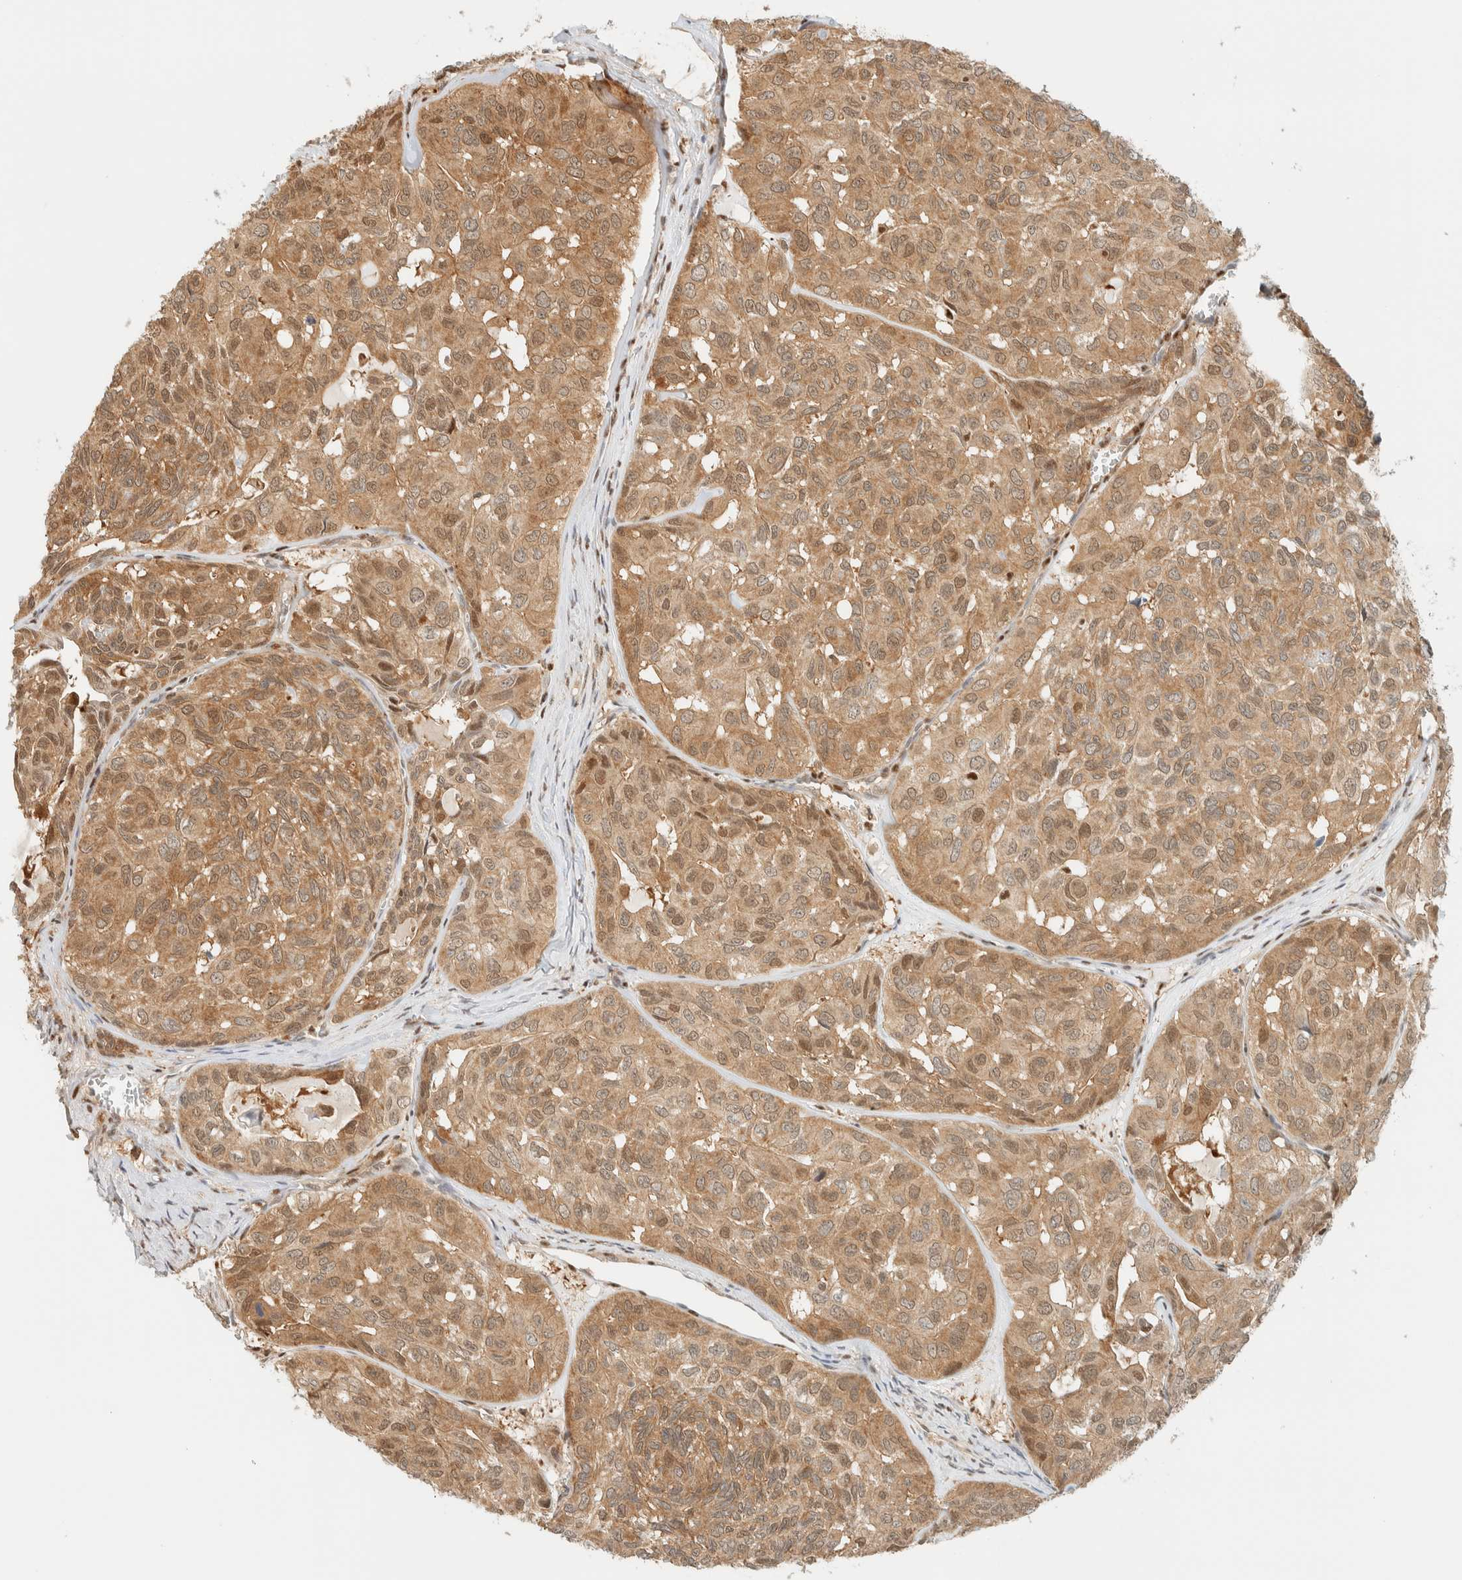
{"staining": {"intensity": "moderate", "quantity": ">75%", "location": "cytoplasmic/membranous,nuclear"}, "tissue": "head and neck cancer", "cell_type": "Tumor cells", "image_type": "cancer", "snomed": [{"axis": "morphology", "description": "Adenocarcinoma, NOS"}, {"axis": "topography", "description": "Salivary gland, NOS"}, {"axis": "topography", "description": "Head-Neck"}], "caption": "Protein expression analysis of human adenocarcinoma (head and neck) reveals moderate cytoplasmic/membranous and nuclear positivity in about >75% of tumor cells.", "gene": "ZBTB37", "patient": {"sex": "female", "age": 76}}